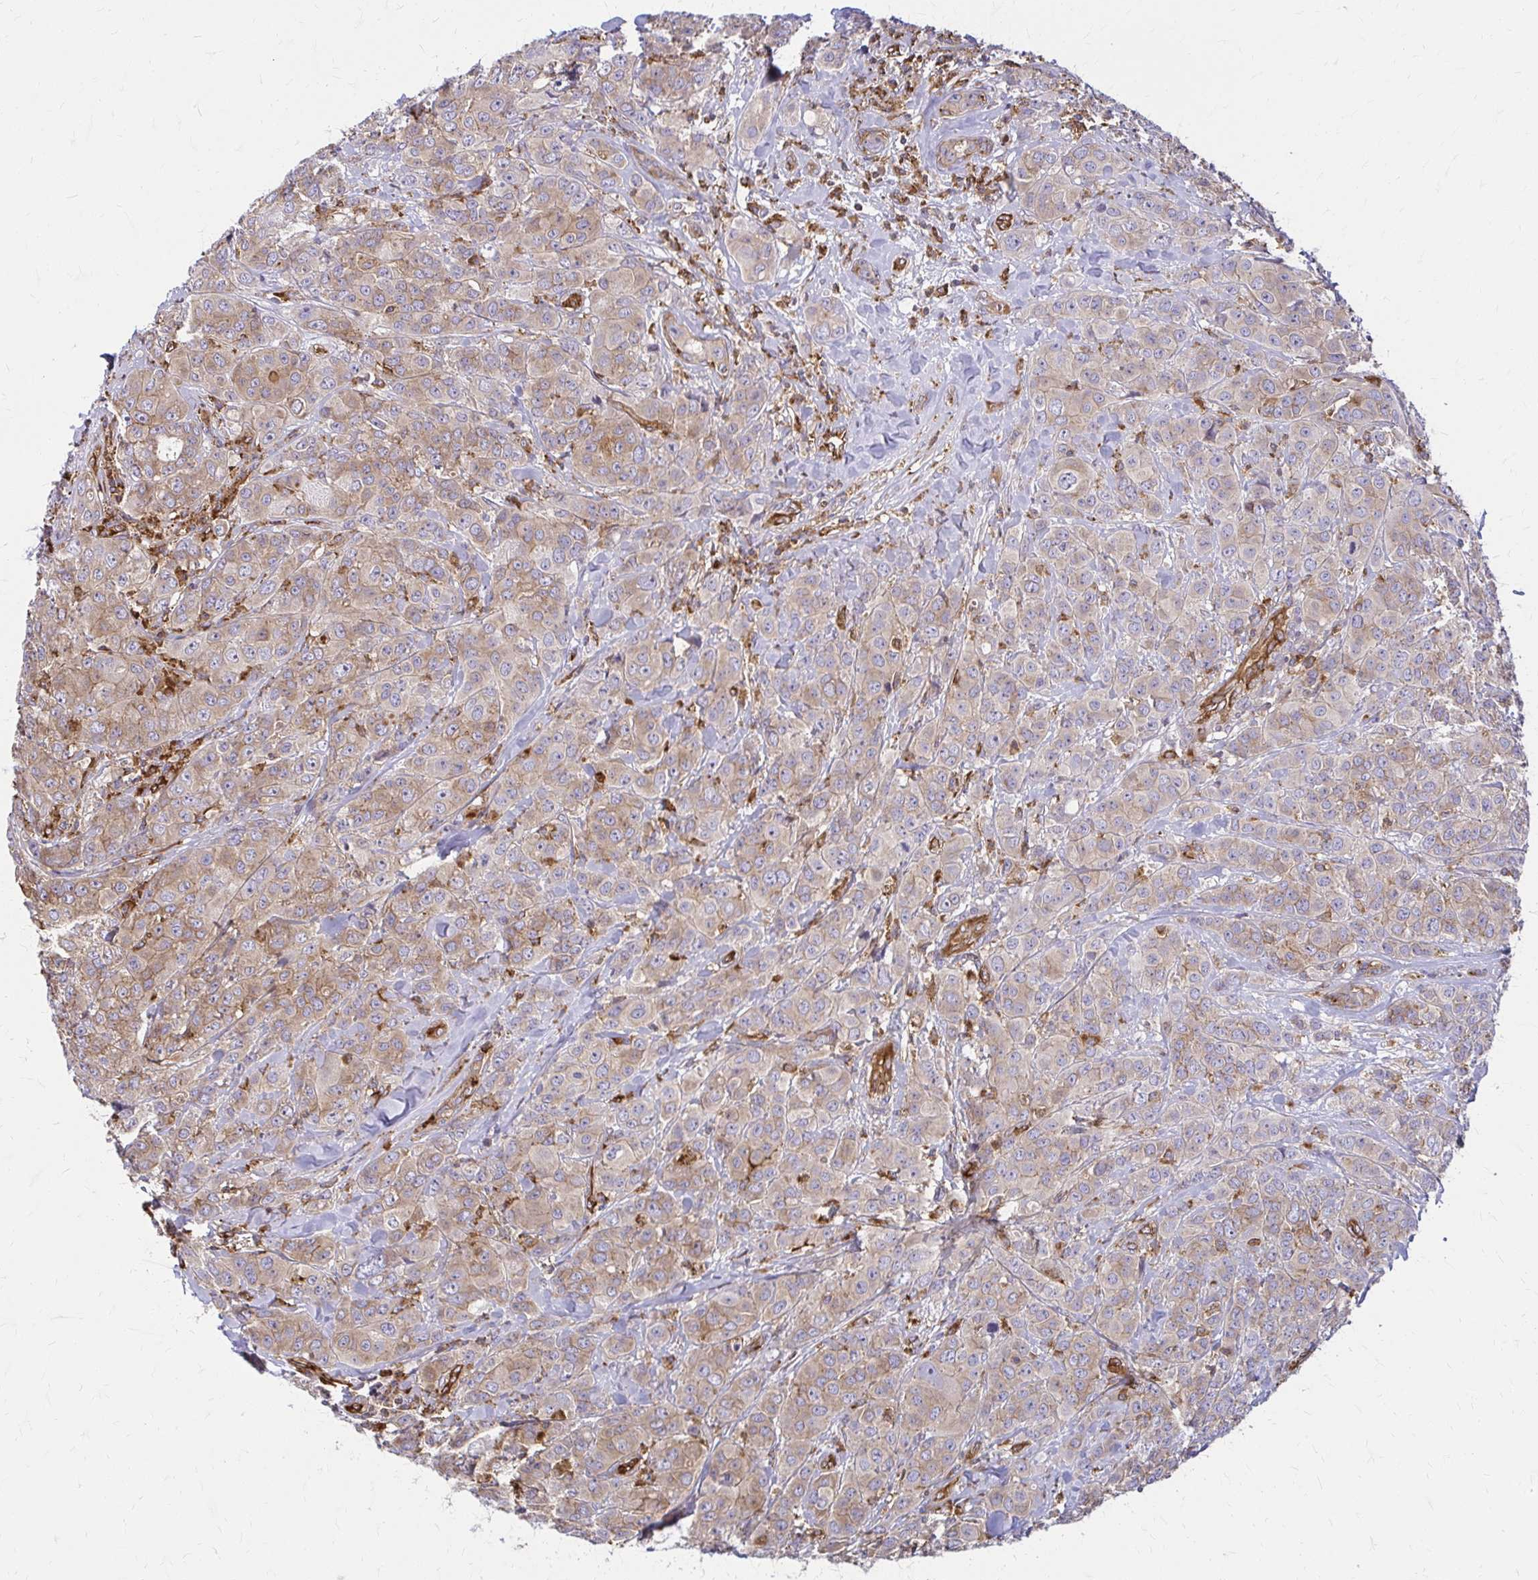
{"staining": {"intensity": "moderate", "quantity": "25%-75%", "location": "cytoplasmic/membranous"}, "tissue": "breast cancer", "cell_type": "Tumor cells", "image_type": "cancer", "snomed": [{"axis": "morphology", "description": "Normal tissue, NOS"}, {"axis": "morphology", "description": "Duct carcinoma"}, {"axis": "topography", "description": "Breast"}], "caption": "The micrograph exhibits staining of invasive ductal carcinoma (breast), revealing moderate cytoplasmic/membranous protein expression (brown color) within tumor cells. The protein is stained brown, and the nuclei are stained in blue (DAB IHC with brightfield microscopy, high magnification).", "gene": "WASF2", "patient": {"sex": "female", "age": 43}}